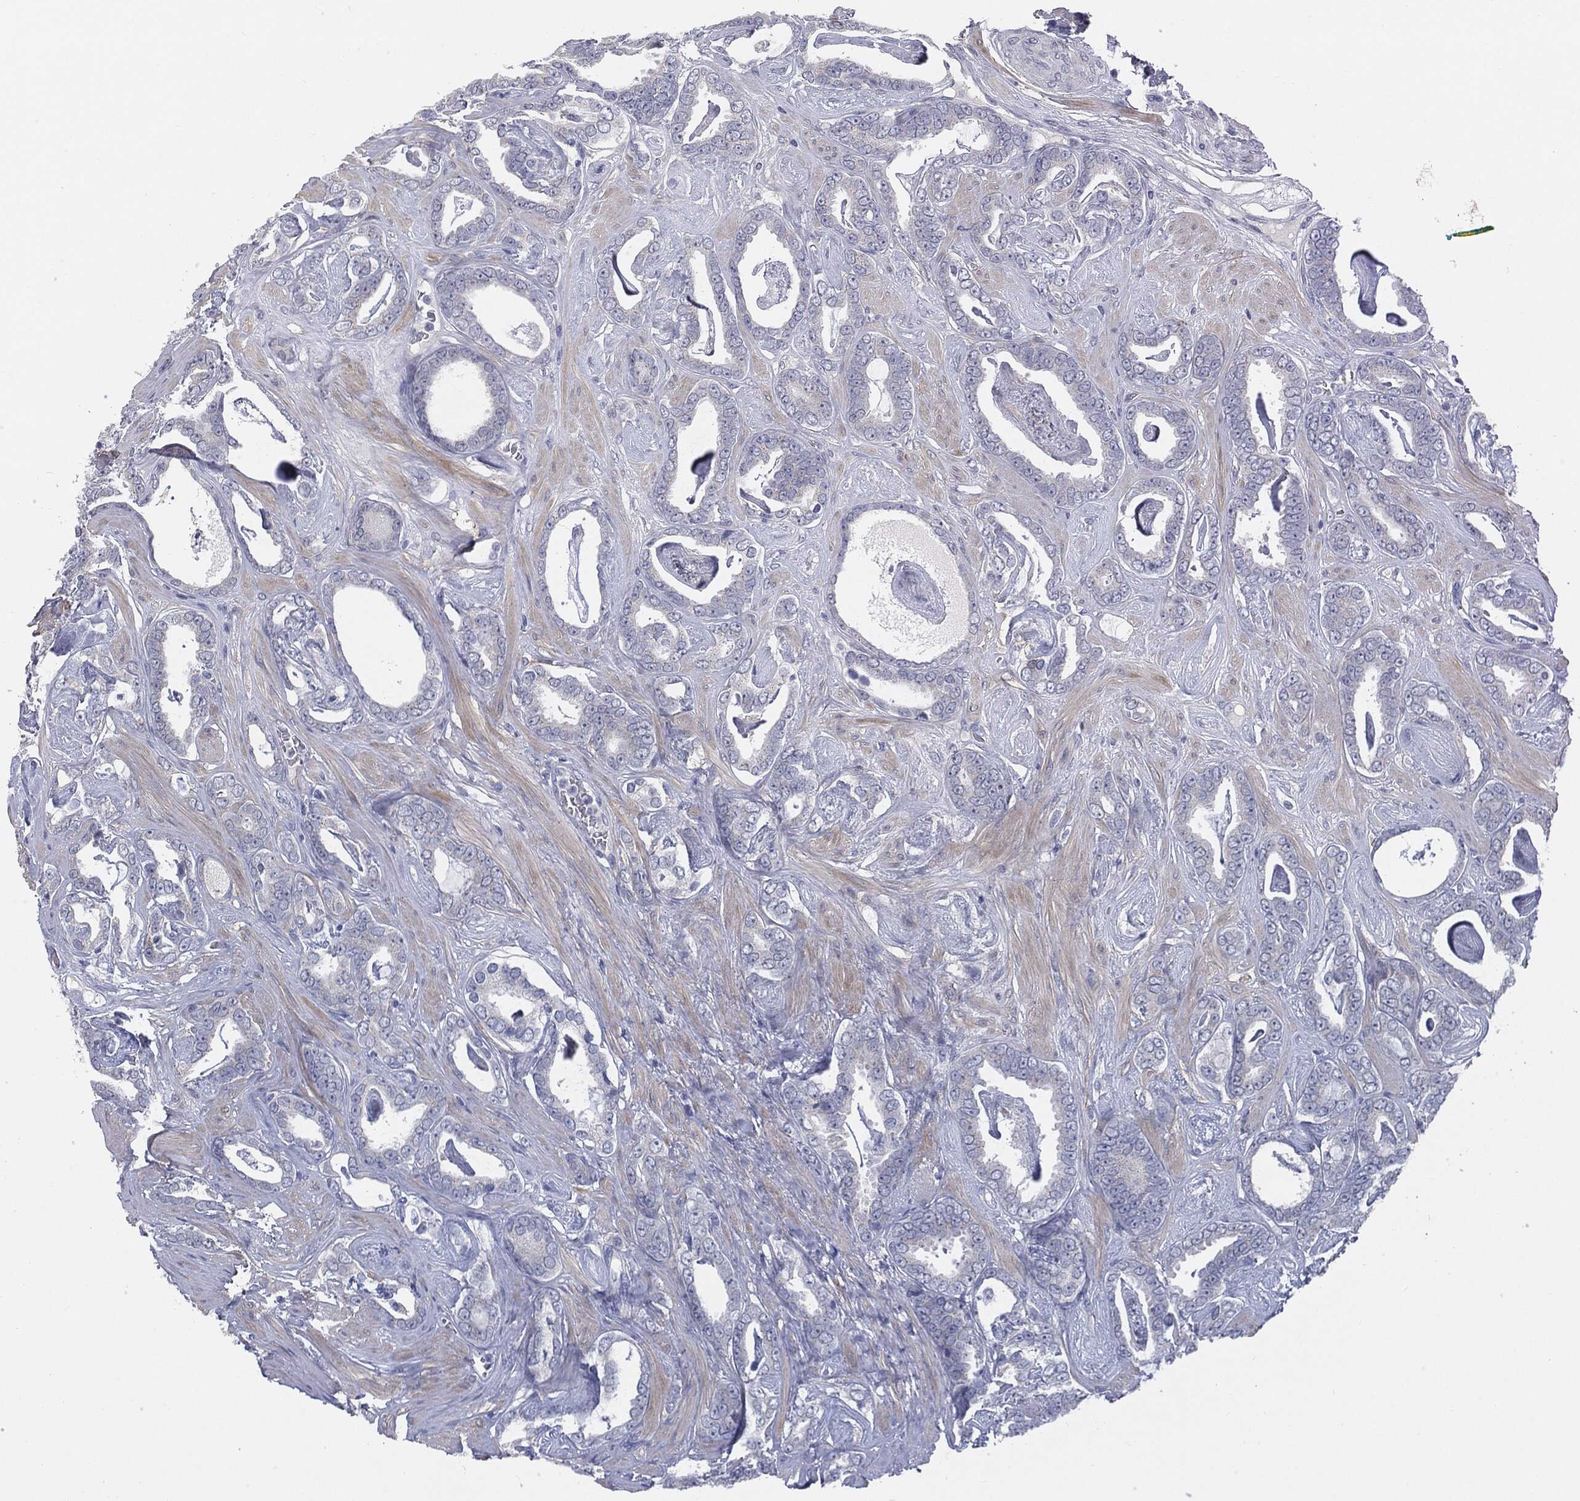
{"staining": {"intensity": "negative", "quantity": "none", "location": "none"}, "tissue": "prostate cancer", "cell_type": "Tumor cells", "image_type": "cancer", "snomed": [{"axis": "morphology", "description": "Adenocarcinoma, High grade"}, {"axis": "topography", "description": "Prostate"}], "caption": "The image reveals no staining of tumor cells in prostate cancer. (DAB (3,3'-diaminobenzidine) immunohistochemistry (IHC) visualized using brightfield microscopy, high magnification).", "gene": "KRT5", "patient": {"sex": "male", "age": 63}}